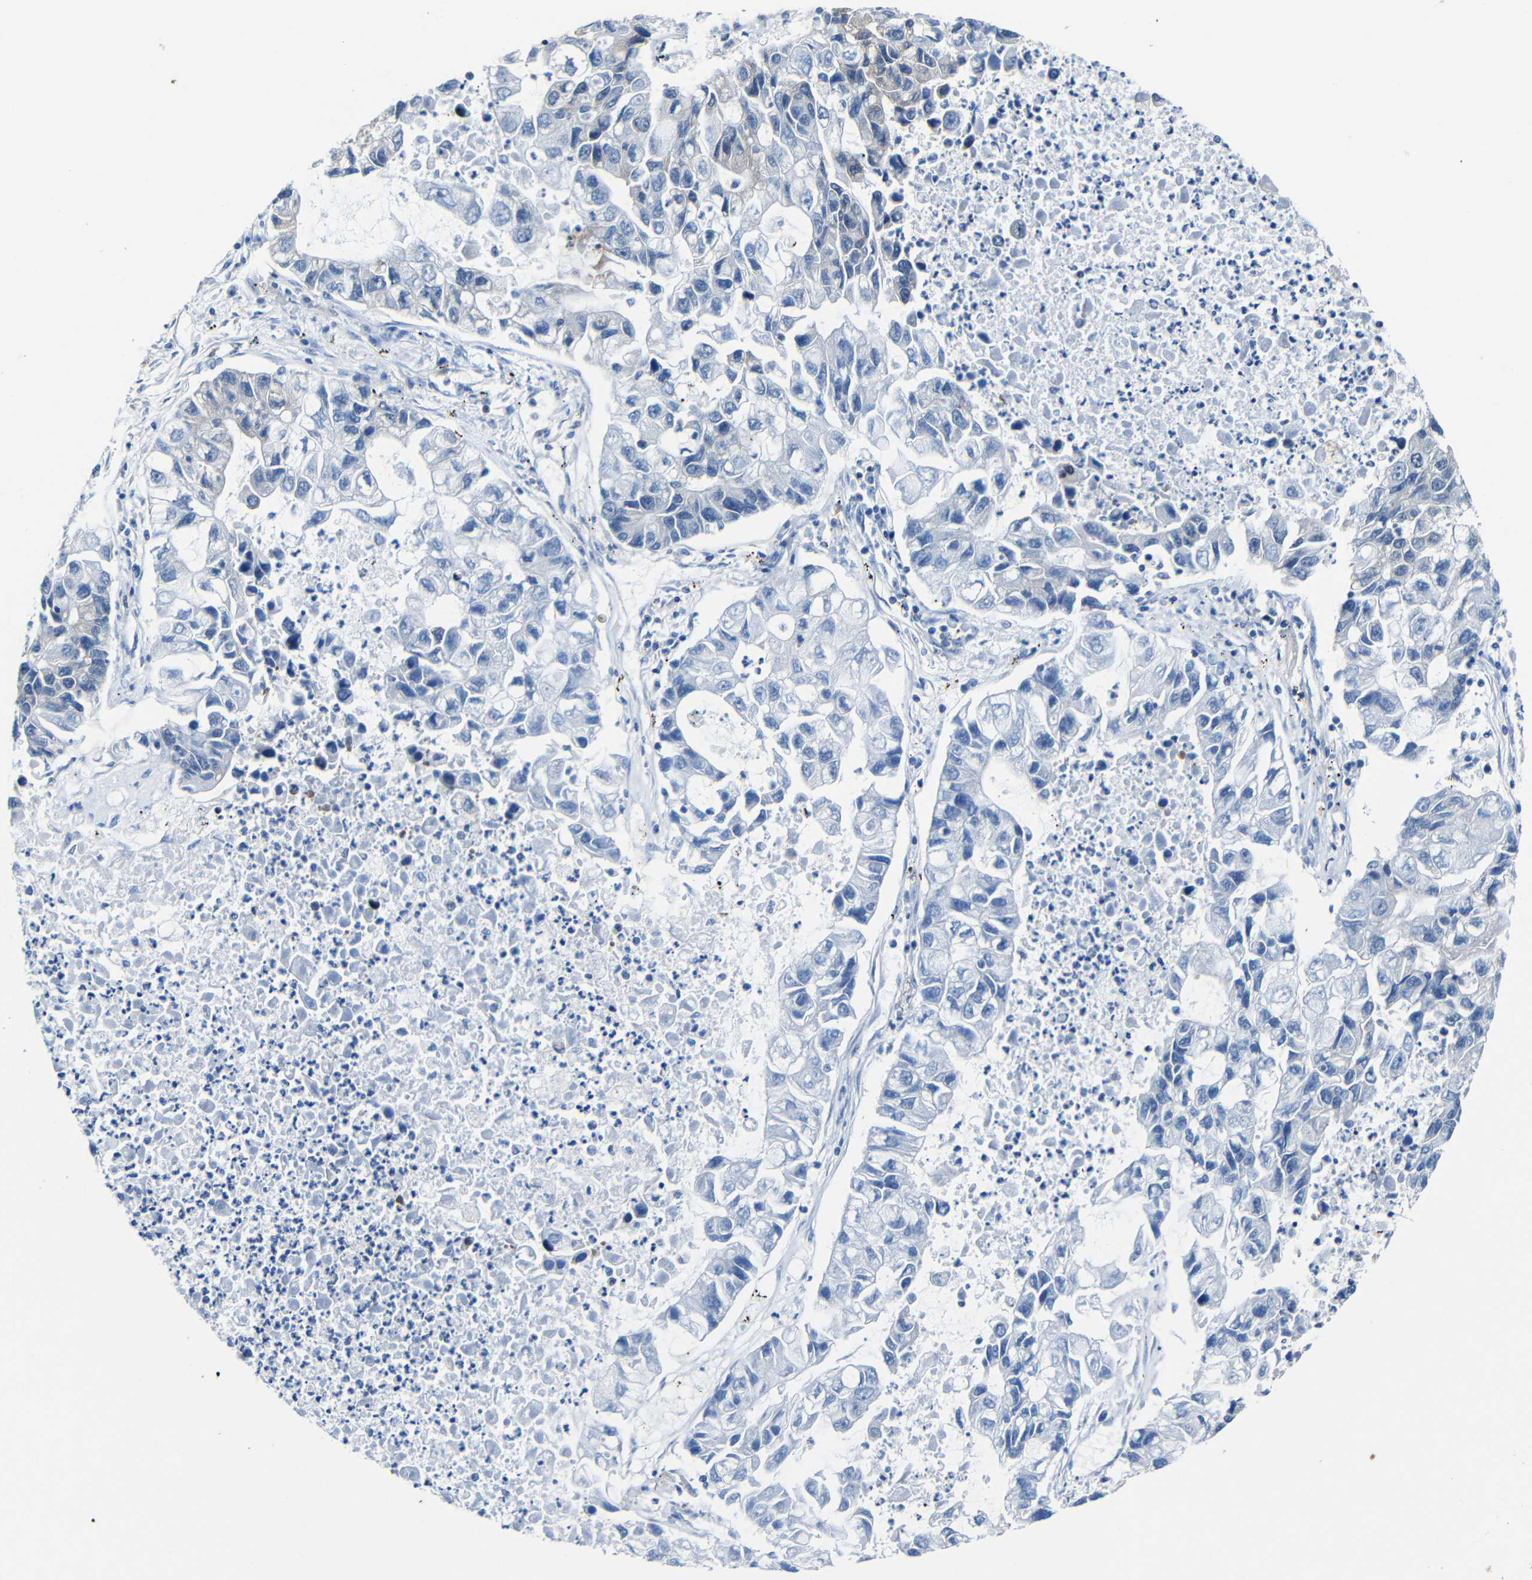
{"staining": {"intensity": "negative", "quantity": "none", "location": "none"}, "tissue": "lung cancer", "cell_type": "Tumor cells", "image_type": "cancer", "snomed": [{"axis": "morphology", "description": "Adenocarcinoma, NOS"}, {"axis": "topography", "description": "Lung"}], "caption": "Immunohistochemical staining of lung cancer (adenocarcinoma) reveals no significant expression in tumor cells.", "gene": "PTBP1", "patient": {"sex": "female", "age": 51}}